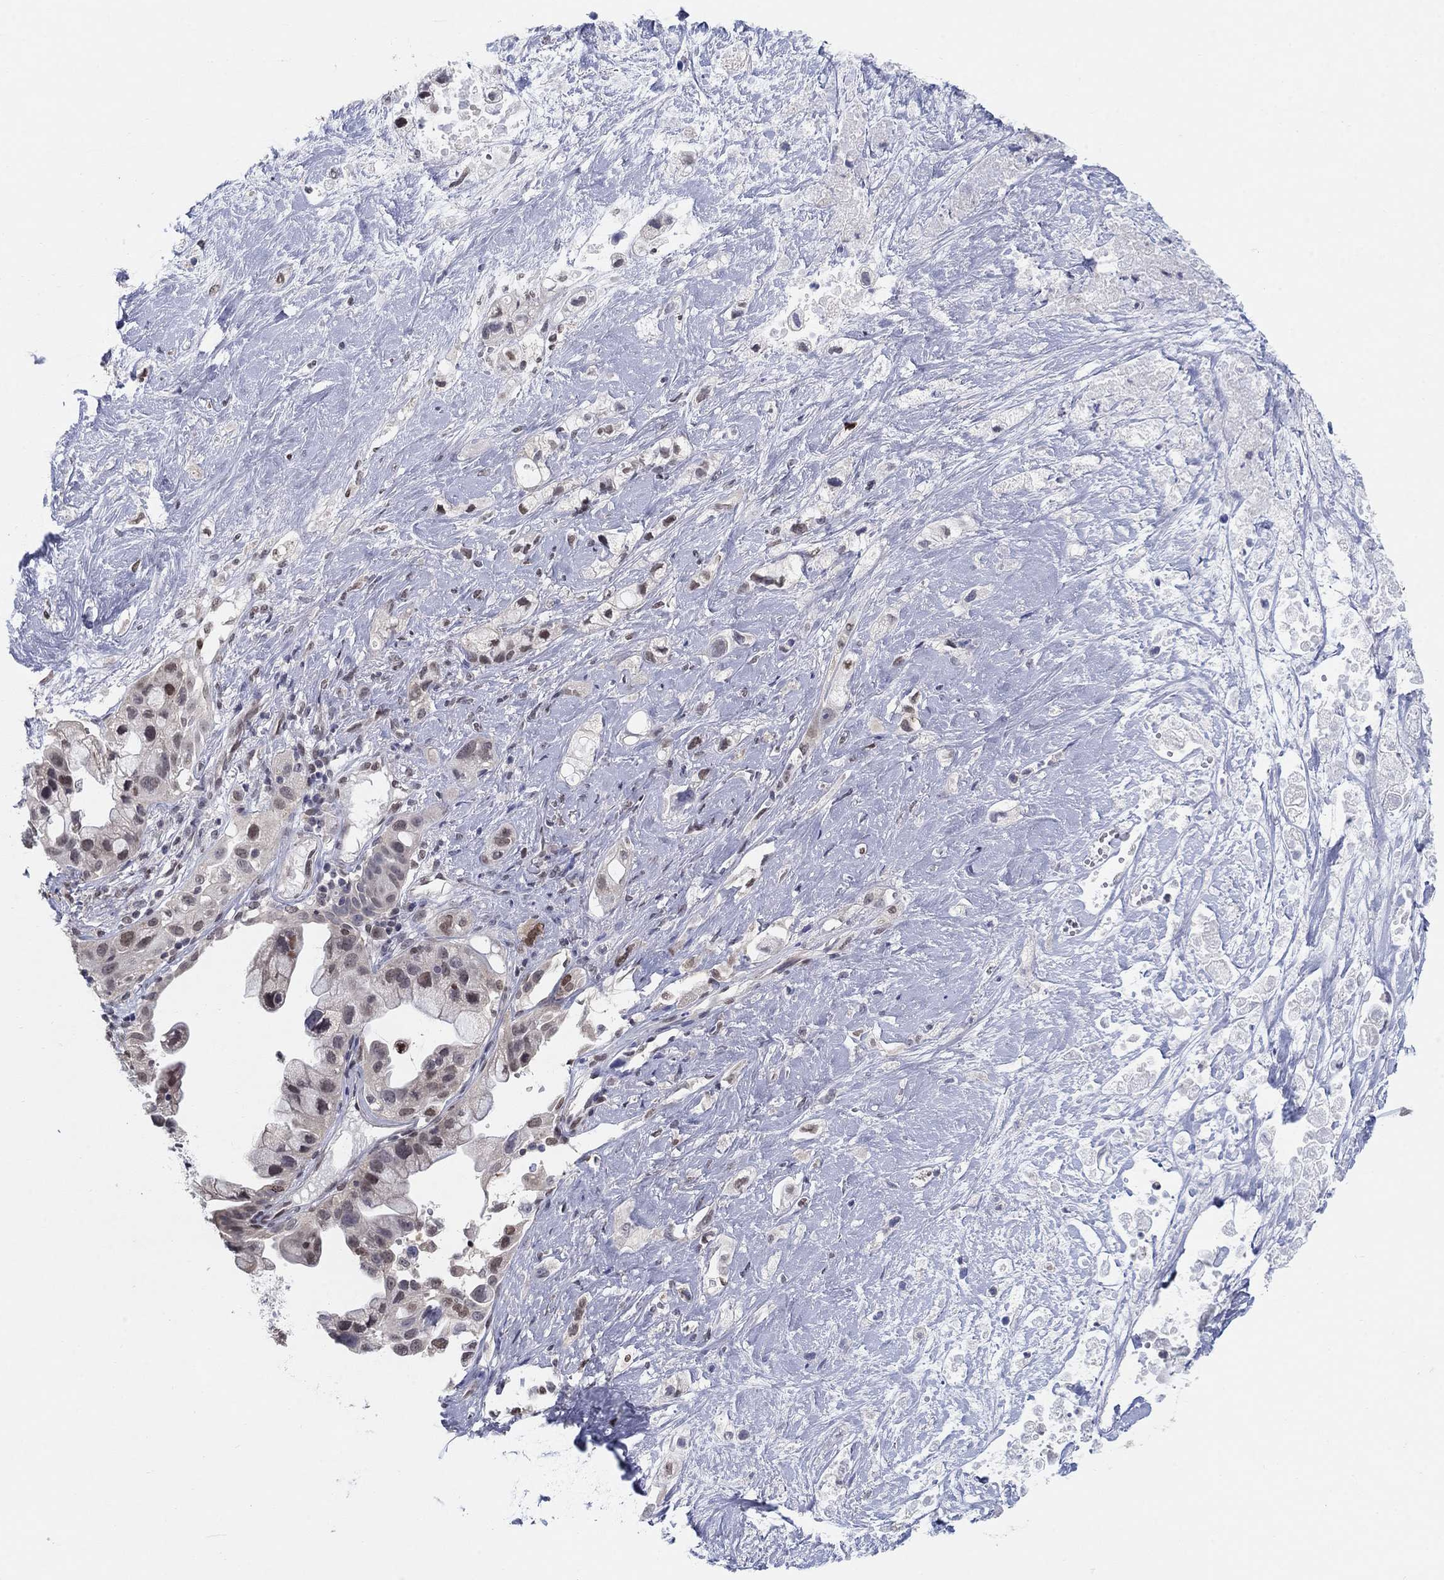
{"staining": {"intensity": "moderate", "quantity": "<25%", "location": "nuclear"}, "tissue": "pancreatic cancer", "cell_type": "Tumor cells", "image_type": "cancer", "snomed": [{"axis": "morphology", "description": "Adenocarcinoma, NOS"}, {"axis": "topography", "description": "Pancreas"}], "caption": "Immunohistochemical staining of human pancreatic cancer (adenocarcinoma) exhibits moderate nuclear protein staining in approximately <25% of tumor cells.", "gene": "CENPE", "patient": {"sex": "male", "age": 44}}